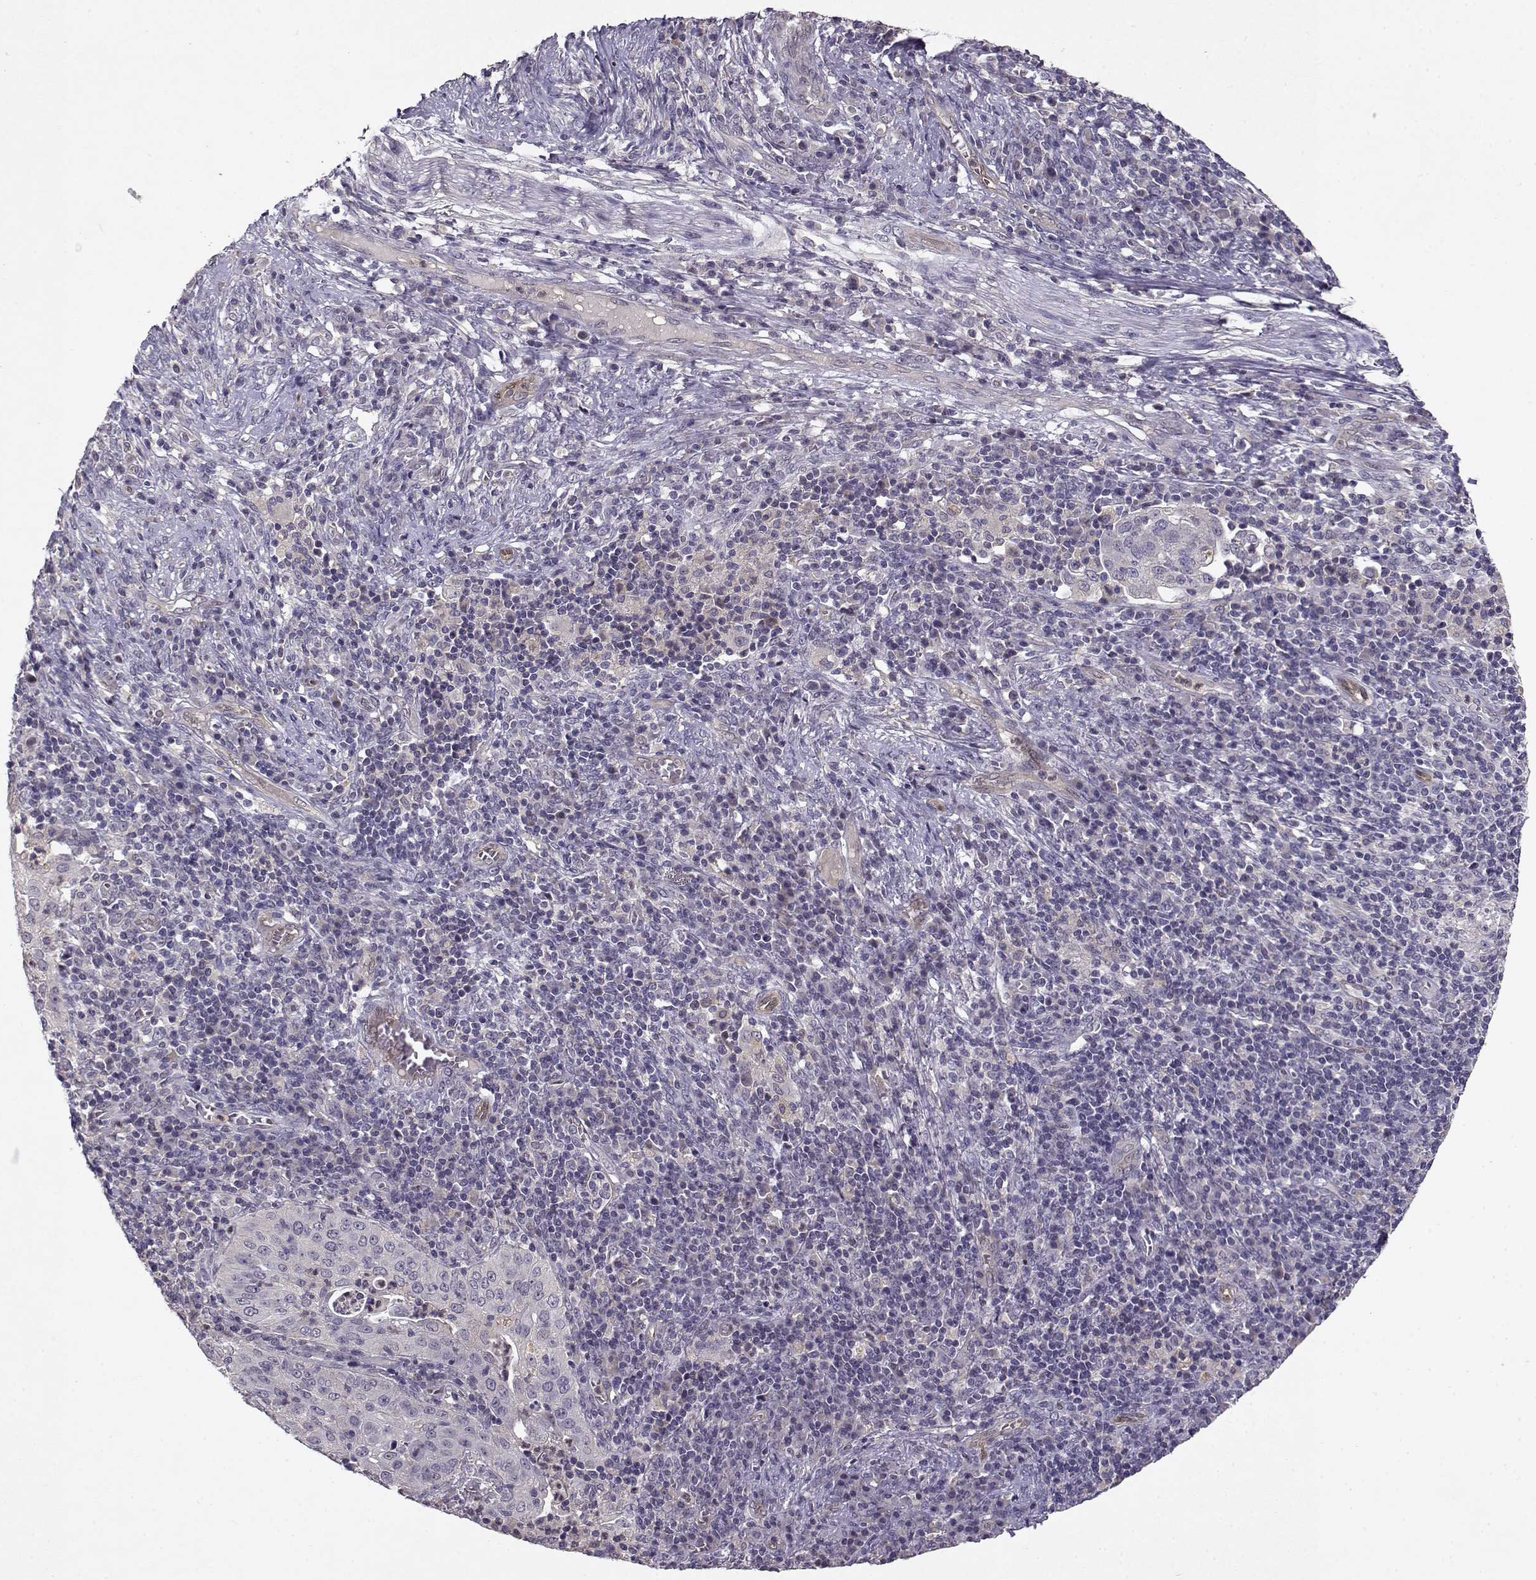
{"staining": {"intensity": "negative", "quantity": "none", "location": "none"}, "tissue": "cervical cancer", "cell_type": "Tumor cells", "image_type": "cancer", "snomed": [{"axis": "morphology", "description": "Squamous cell carcinoma, NOS"}, {"axis": "topography", "description": "Cervix"}], "caption": "High magnification brightfield microscopy of cervical squamous cell carcinoma stained with DAB (brown) and counterstained with hematoxylin (blue): tumor cells show no significant expression.", "gene": "BMX", "patient": {"sex": "female", "age": 39}}